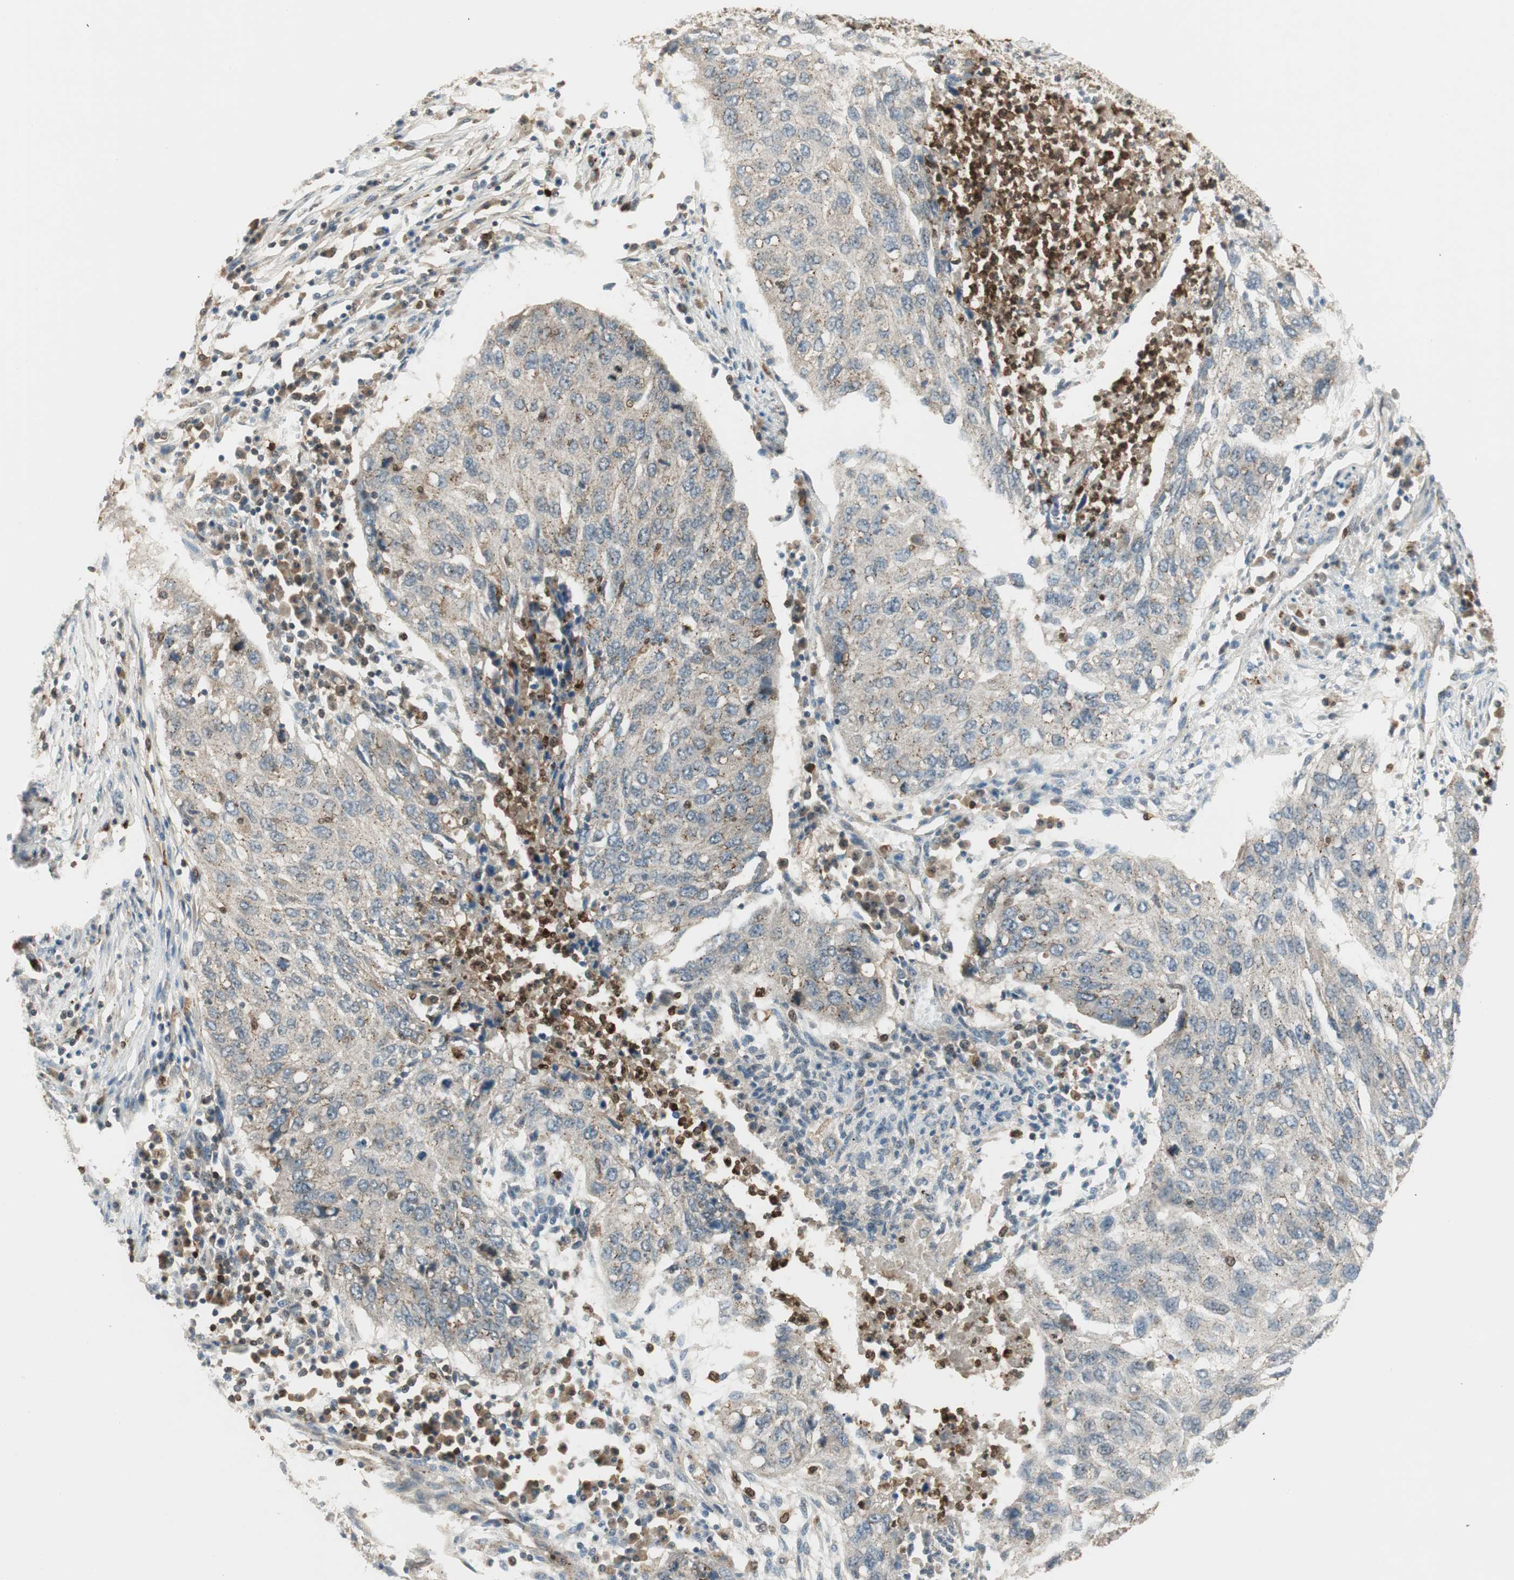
{"staining": {"intensity": "negative", "quantity": "none", "location": "none"}, "tissue": "lung cancer", "cell_type": "Tumor cells", "image_type": "cancer", "snomed": [{"axis": "morphology", "description": "Squamous cell carcinoma, NOS"}, {"axis": "topography", "description": "Lung"}], "caption": "Immunohistochemistry (IHC) image of neoplastic tissue: lung cancer (squamous cell carcinoma) stained with DAB (3,3'-diaminobenzidine) reveals no significant protein expression in tumor cells. (Brightfield microscopy of DAB (3,3'-diaminobenzidine) immunohistochemistry (IHC) at high magnification).", "gene": "LTA4H", "patient": {"sex": "female", "age": 63}}